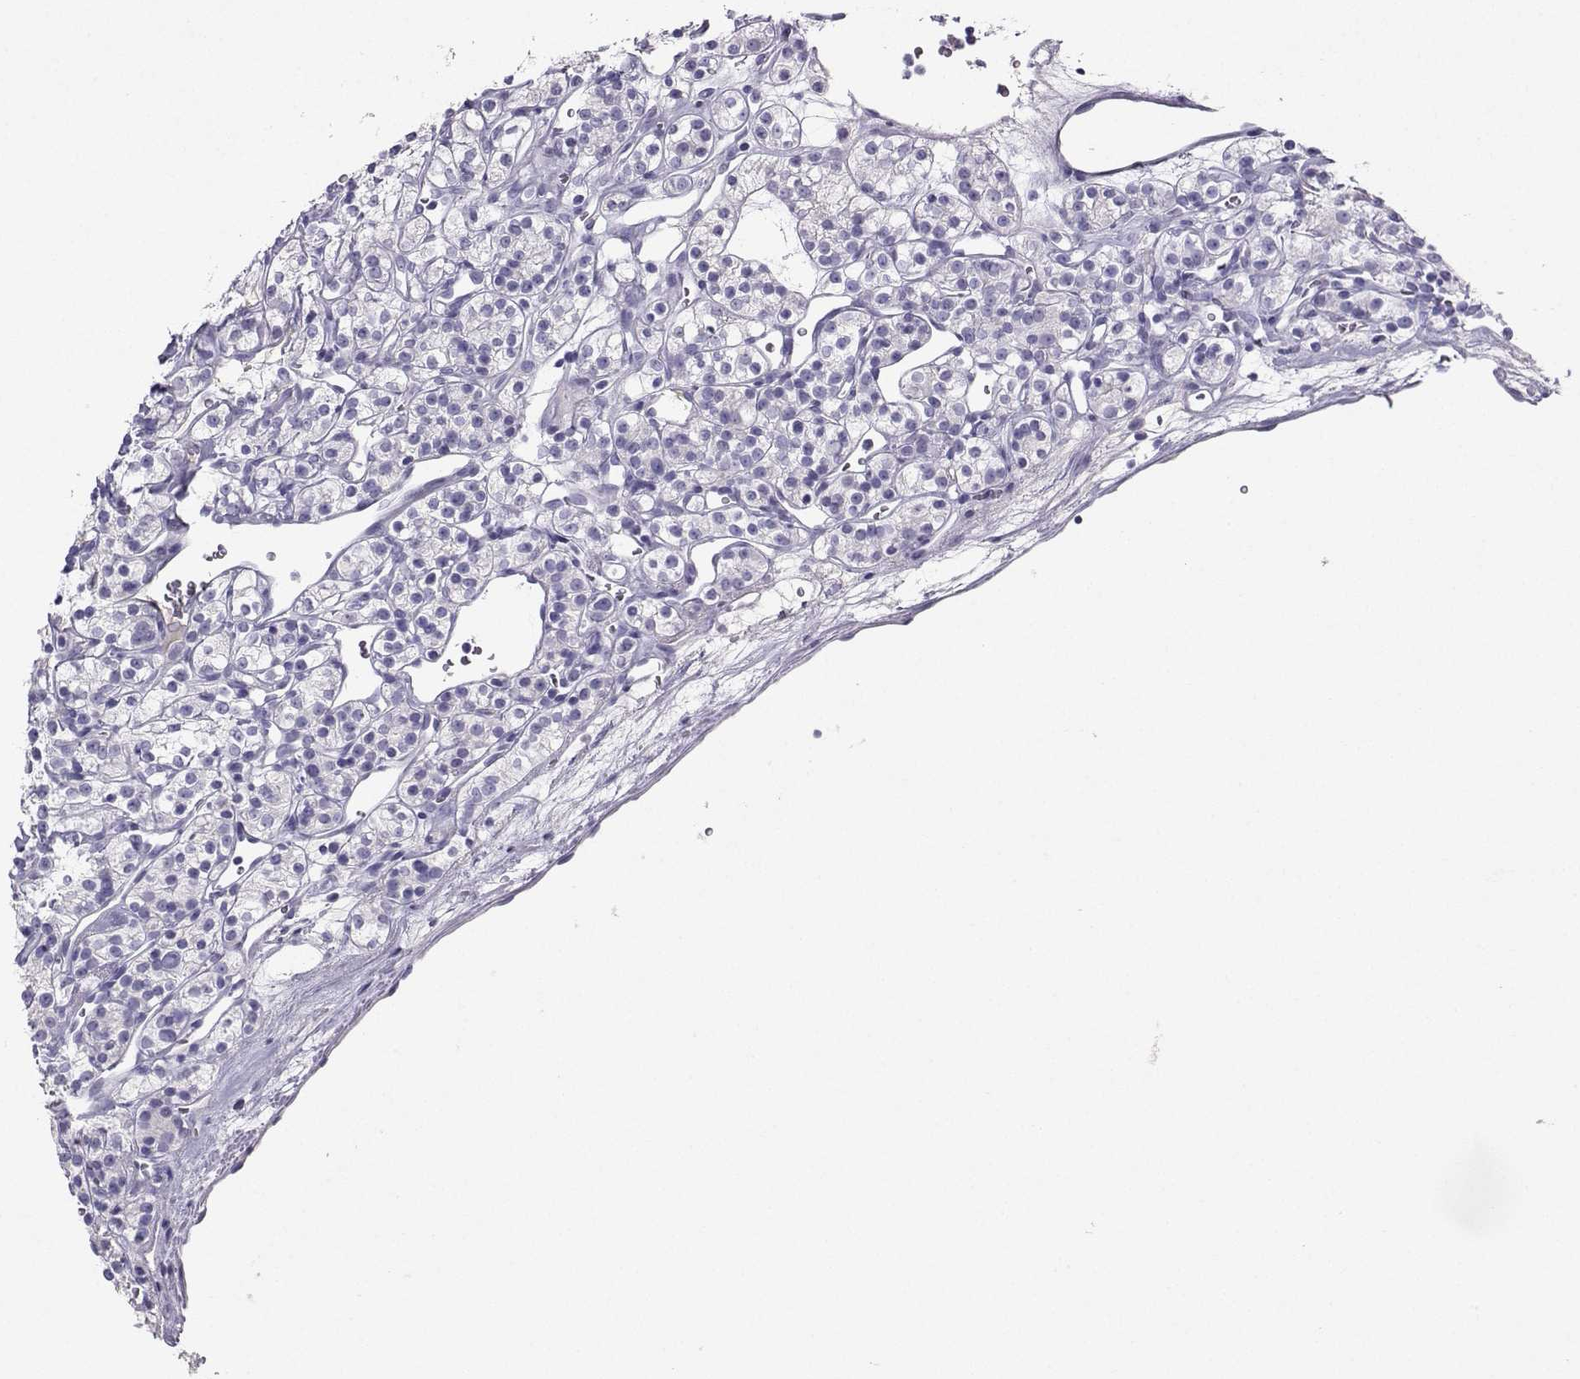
{"staining": {"intensity": "negative", "quantity": "none", "location": "none"}, "tissue": "renal cancer", "cell_type": "Tumor cells", "image_type": "cancer", "snomed": [{"axis": "morphology", "description": "Adenocarcinoma, NOS"}, {"axis": "topography", "description": "Kidney"}], "caption": "A high-resolution image shows immunohistochemistry staining of renal cancer, which displays no significant positivity in tumor cells. (DAB immunohistochemistry with hematoxylin counter stain).", "gene": "GRIK4", "patient": {"sex": "male", "age": 77}}